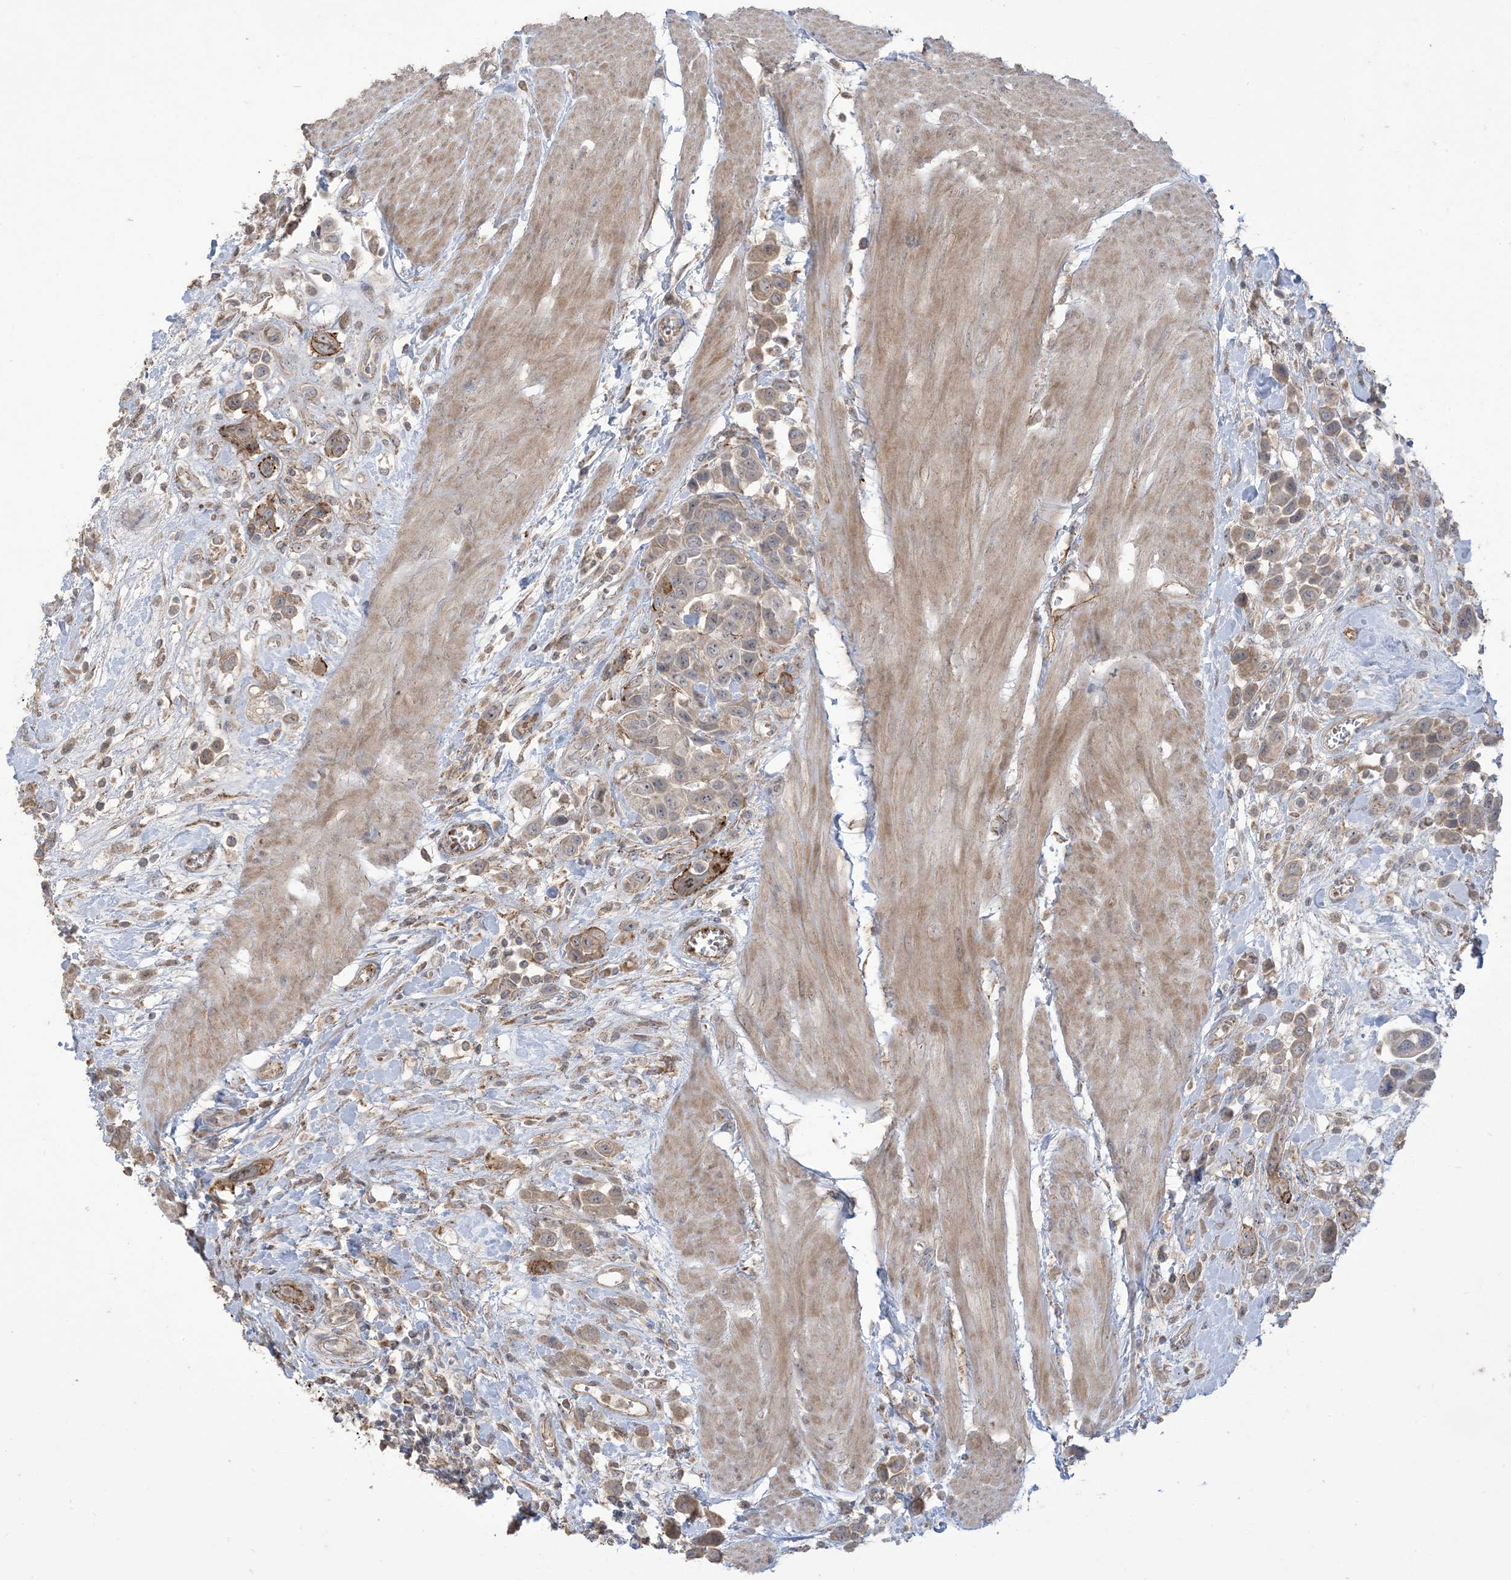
{"staining": {"intensity": "weak", "quantity": ">75%", "location": "cytoplasmic/membranous"}, "tissue": "urothelial cancer", "cell_type": "Tumor cells", "image_type": "cancer", "snomed": [{"axis": "morphology", "description": "Urothelial carcinoma, High grade"}, {"axis": "topography", "description": "Urinary bladder"}], "caption": "Immunohistochemistry (IHC) (DAB) staining of urothelial cancer shows weak cytoplasmic/membranous protein positivity in about >75% of tumor cells.", "gene": "KLHL18", "patient": {"sex": "male", "age": 50}}